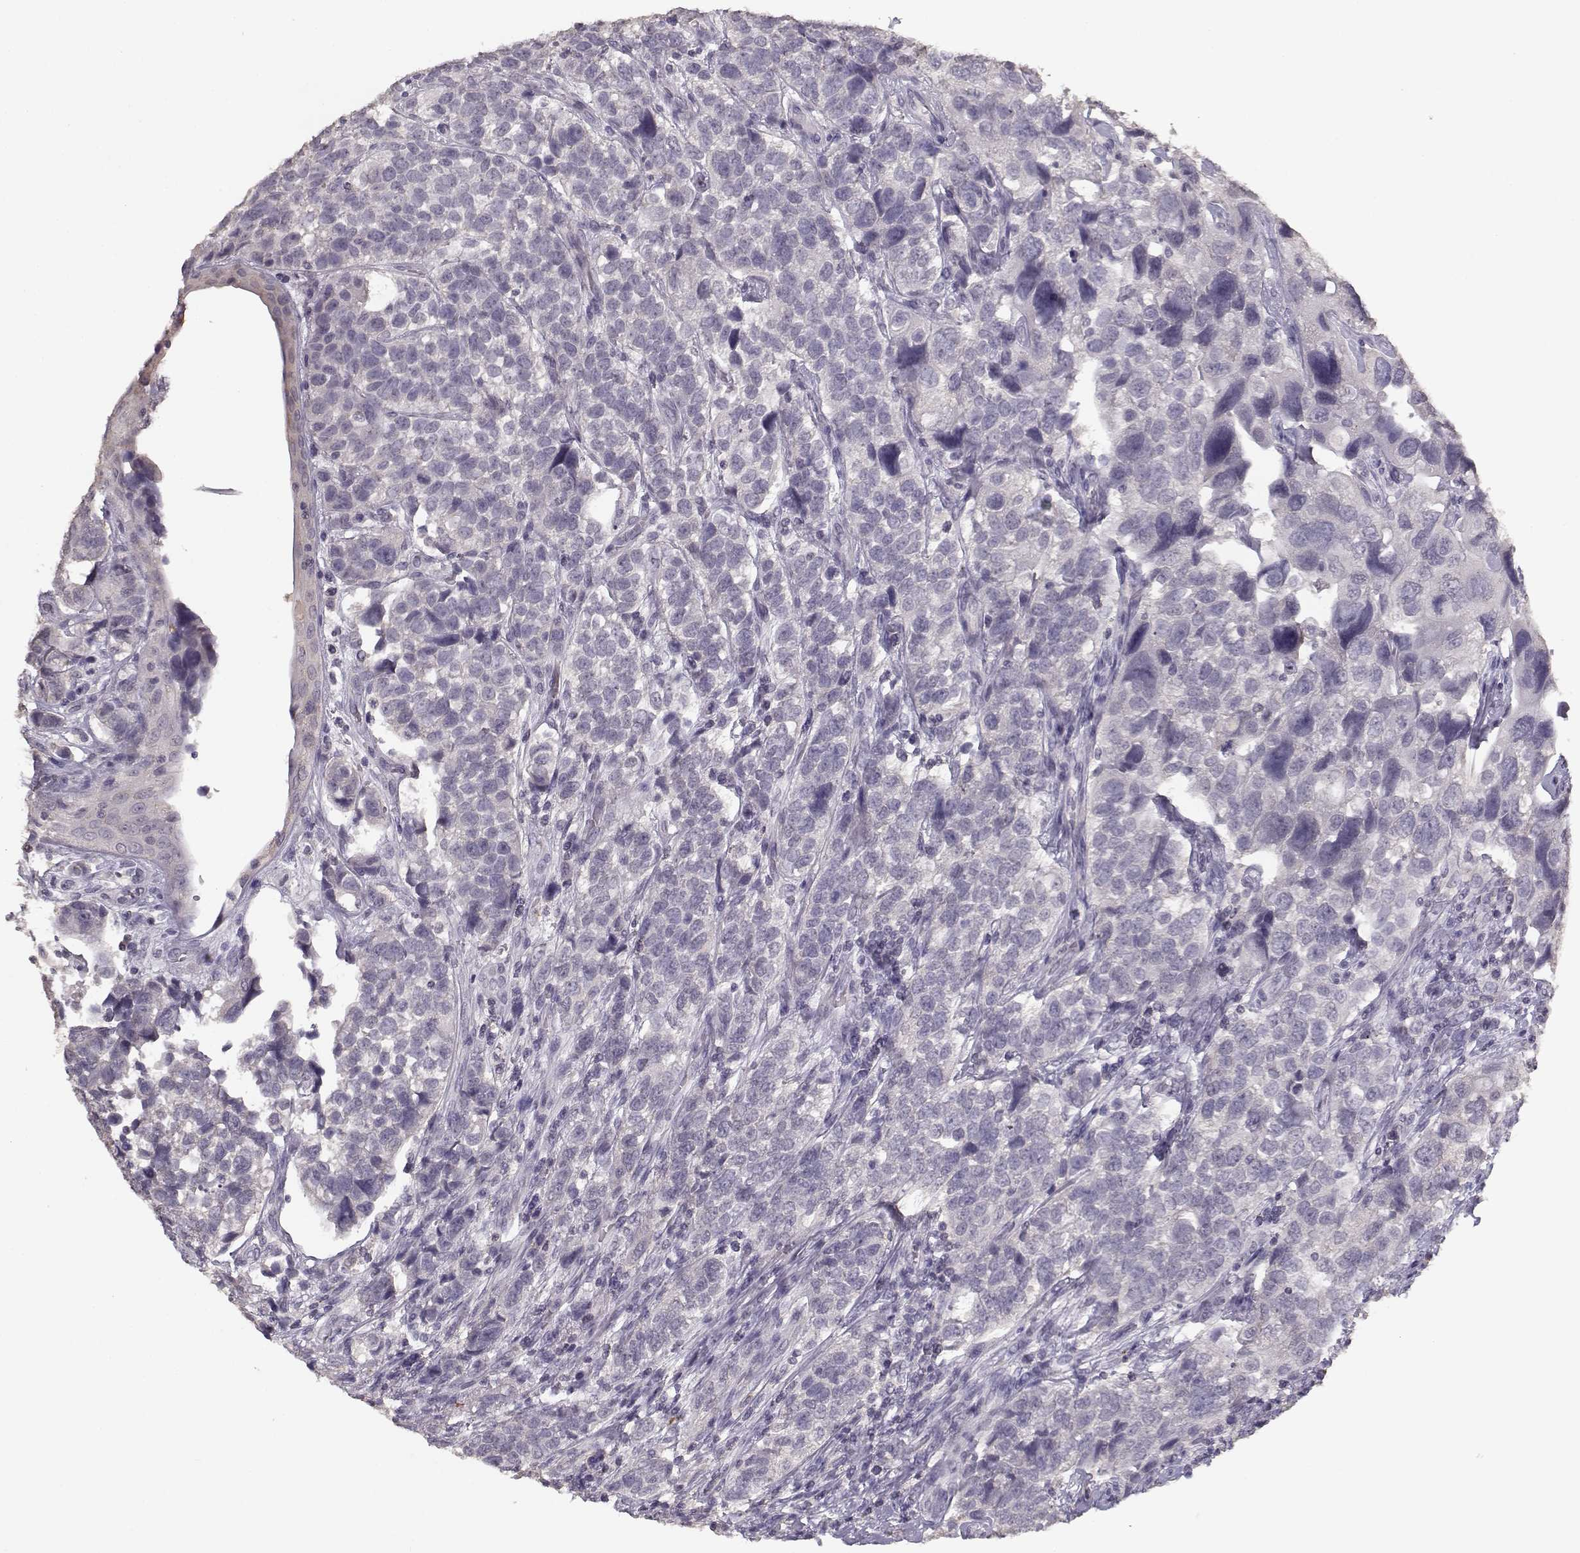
{"staining": {"intensity": "negative", "quantity": "none", "location": "none"}, "tissue": "urothelial cancer", "cell_type": "Tumor cells", "image_type": "cancer", "snomed": [{"axis": "morphology", "description": "Urothelial carcinoma, High grade"}, {"axis": "topography", "description": "Urinary bladder"}], "caption": "This image is of urothelial cancer stained with IHC to label a protein in brown with the nuclei are counter-stained blue. There is no staining in tumor cells.", "gene": "UROC1", "patient": {"sex": "female", "age": 58}}